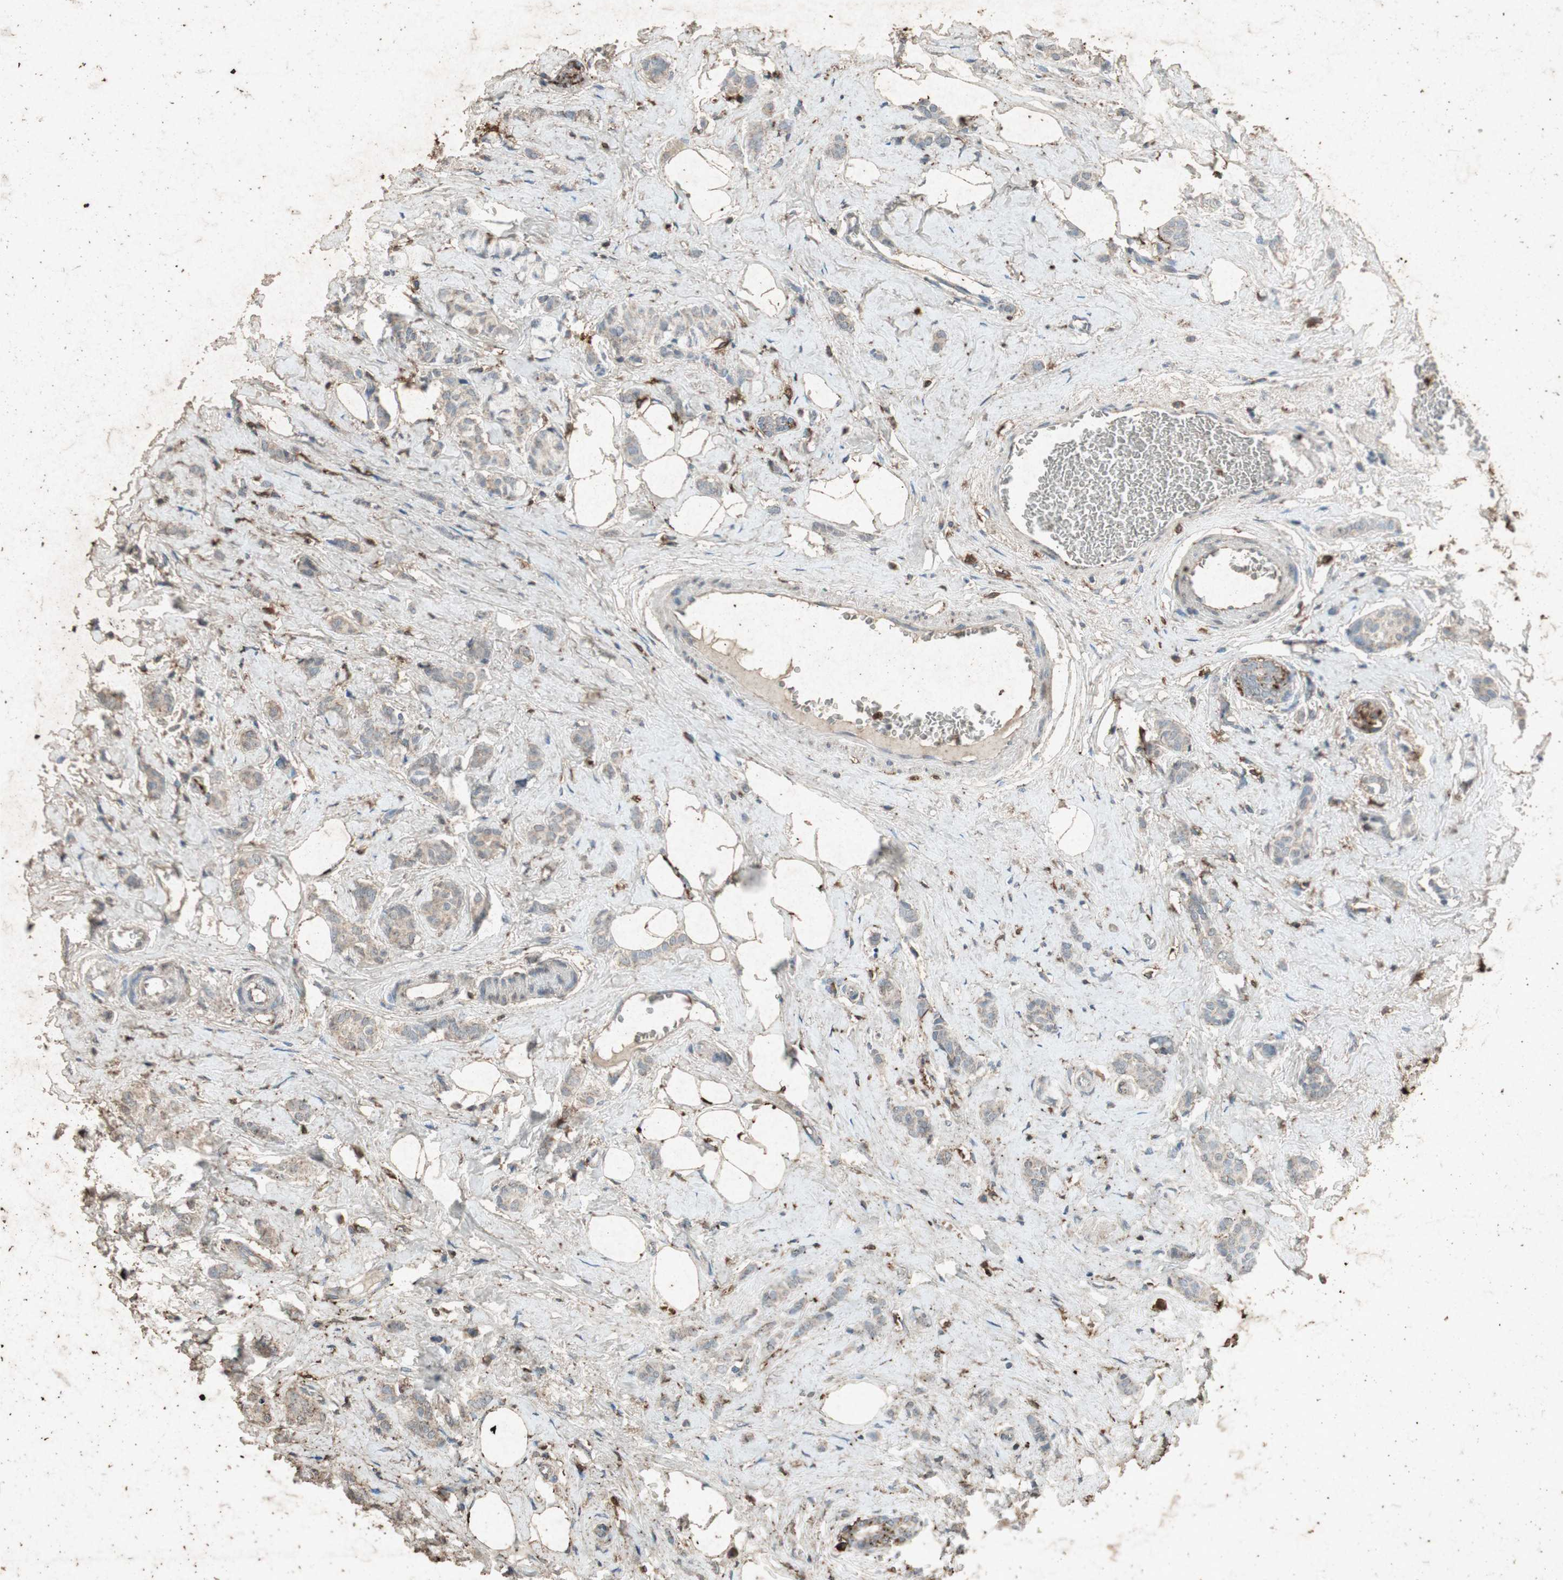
{"staining": {"intensity": "negative", "quantity": "none", "location": "none"}, "tissue": "breast cancer", "cell_type": "Tumor cells", "image_type": "cancer", "snomed": [{"axis": "morphology", "description": "Lobular carcinoma"}, {"axis": "topography", "description": "Breast"}], "caption": "An image of human breast cancer (lobular carcinoma) is negative for staining in tumor cells. The staining was performed using DAB (3,3'-diaminobenzidine) to visualize the protein expression in brown, while the nuclei were stained in blue with hematoxylin (Magnification: 20x).", "gene": "TYROBP", "patient": {"sex": "female", "age": 60}}